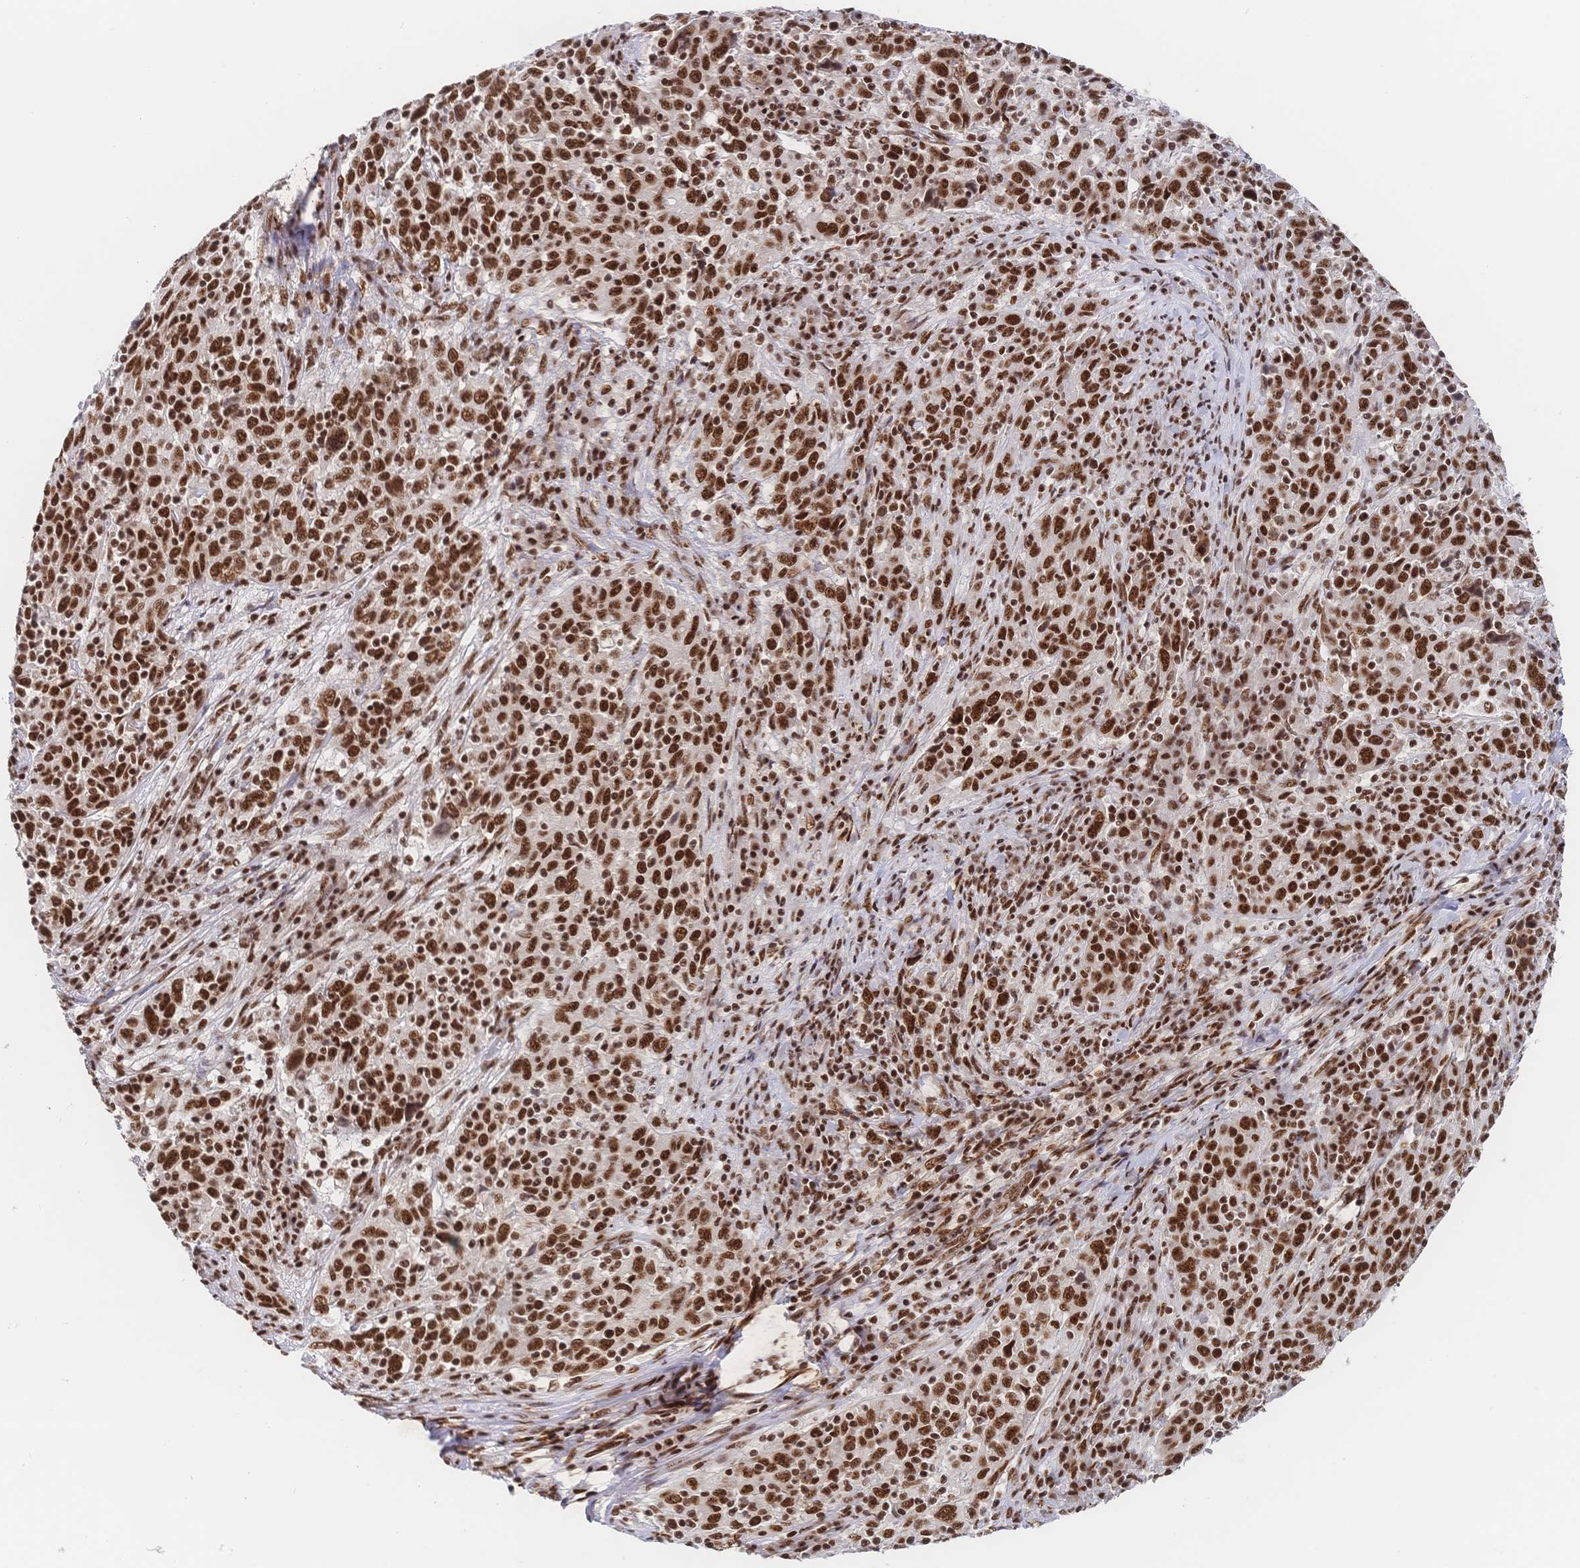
{"staining": {"intensity": "strong", "quantity": ">75%", "location": "nuclear"}, "tissue": "cervical cancer", "cell_type": "Tumor cells", "image_type": "cancer", "snomed": [{"axis": "morphology", "description": "Squamous cell carcinoma, NOS"}, {"axis": "topography", "description": "Cervix"}], "caption": "A photomicrograph showing strong nuclear expression in about >75% of tumor cells in cervical squamous cell carcinoma, as visualized by brown immunohistochemical staining.", "gene": "SRSF1", "patient": {"sex": "female", "age": 46}}